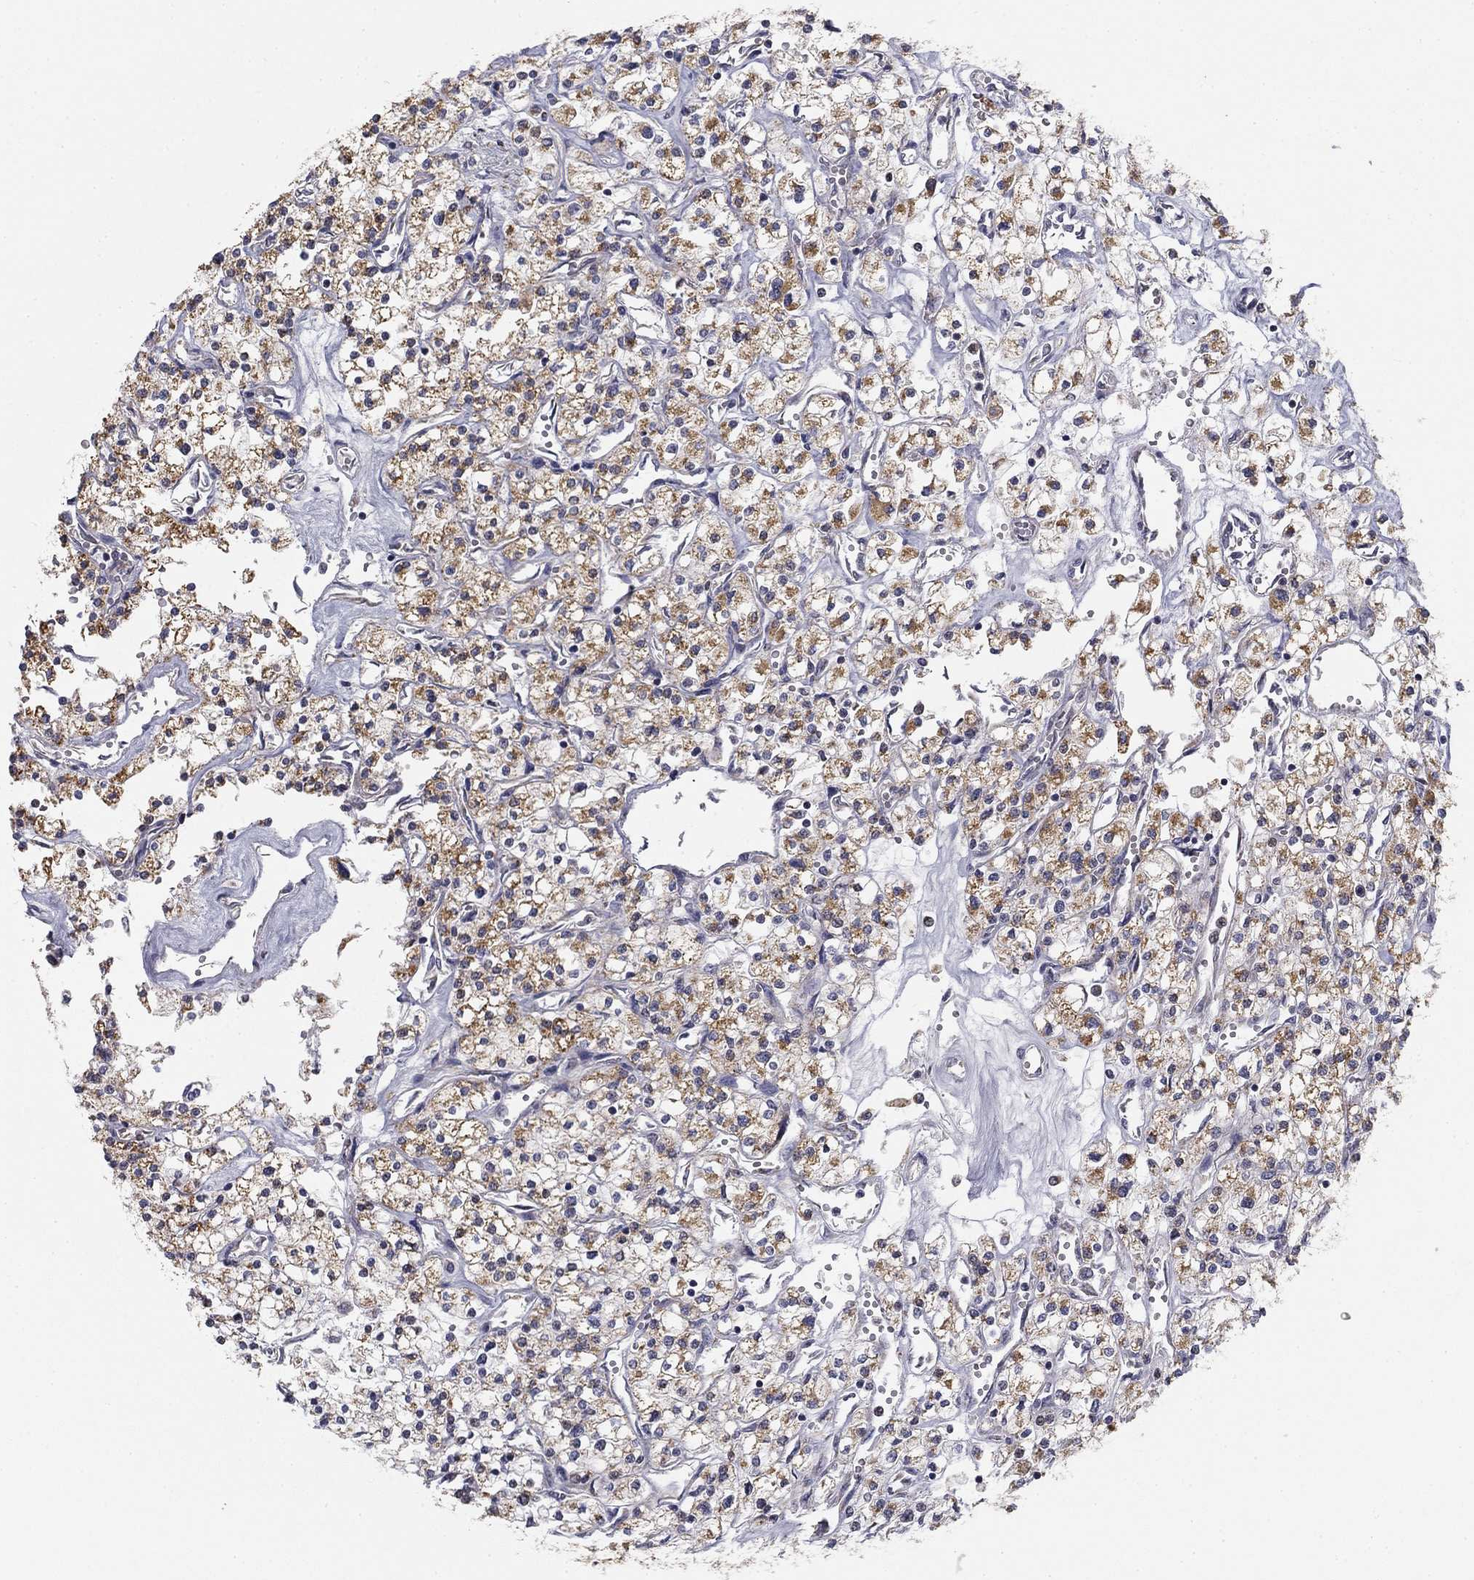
{"staining": {"intensity": "moderate", "quantity": "25%-75%", "location": "cytoplasmic/membranous"}, "tissue": "renal cancer", "cell_type": "Tumor cells", "image_type": "cancer", "snomed": [{"axis": "morphology", "description": "Adenocarcinoma, NOS"}, {"axis": "topography", "description": "Kidney"}], "caption": "Protein expression analysis of renal adenocarcinoma reveals moderate cytoplasmic/membranous staining in about 25%-75% of tumor cells.", "gene": "SLC2A9", "patient": {"sex": "male", "age": 80}}